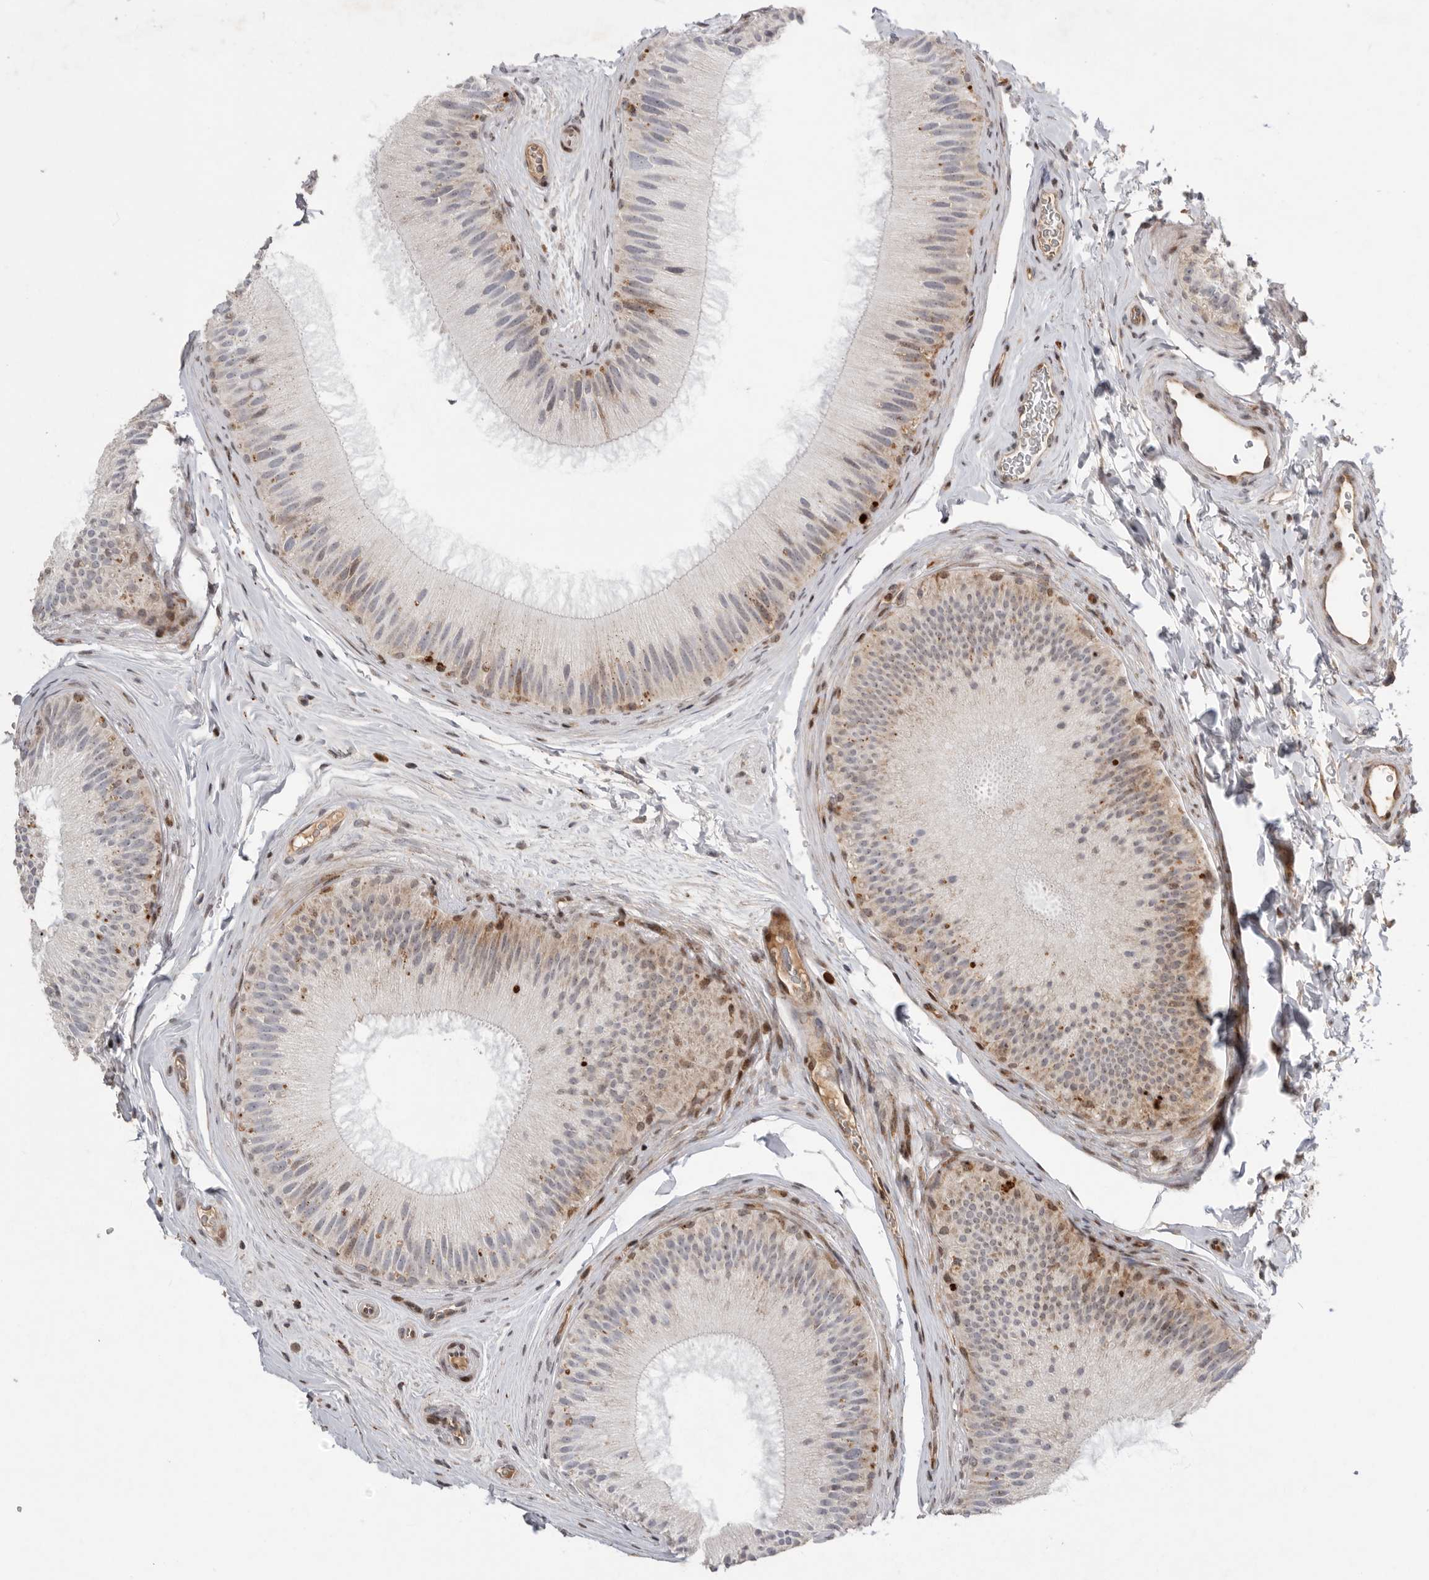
{"staining": {"intensity": "moderate", "quantity": "25%-75%", "location": "cytoplasmic/membranous"}, "tissue": "epididymis", "cell_type": "Glandular cells", "image_type": "normal", "snomed": [{"axis": "morphology", "description": "Normal tissue, NOS"}, {"axis": "topography", "description": "Epididymis"}], "caption": "Immunohistochemical staining of benign epididymis demonstrates 25%-75% levels of moderate cytoplasmic/membranous protein expression in approximately 25%-75% of glandular cells.", "gene": "FZD3", "patient": {"sex": "male", "age": 45}}